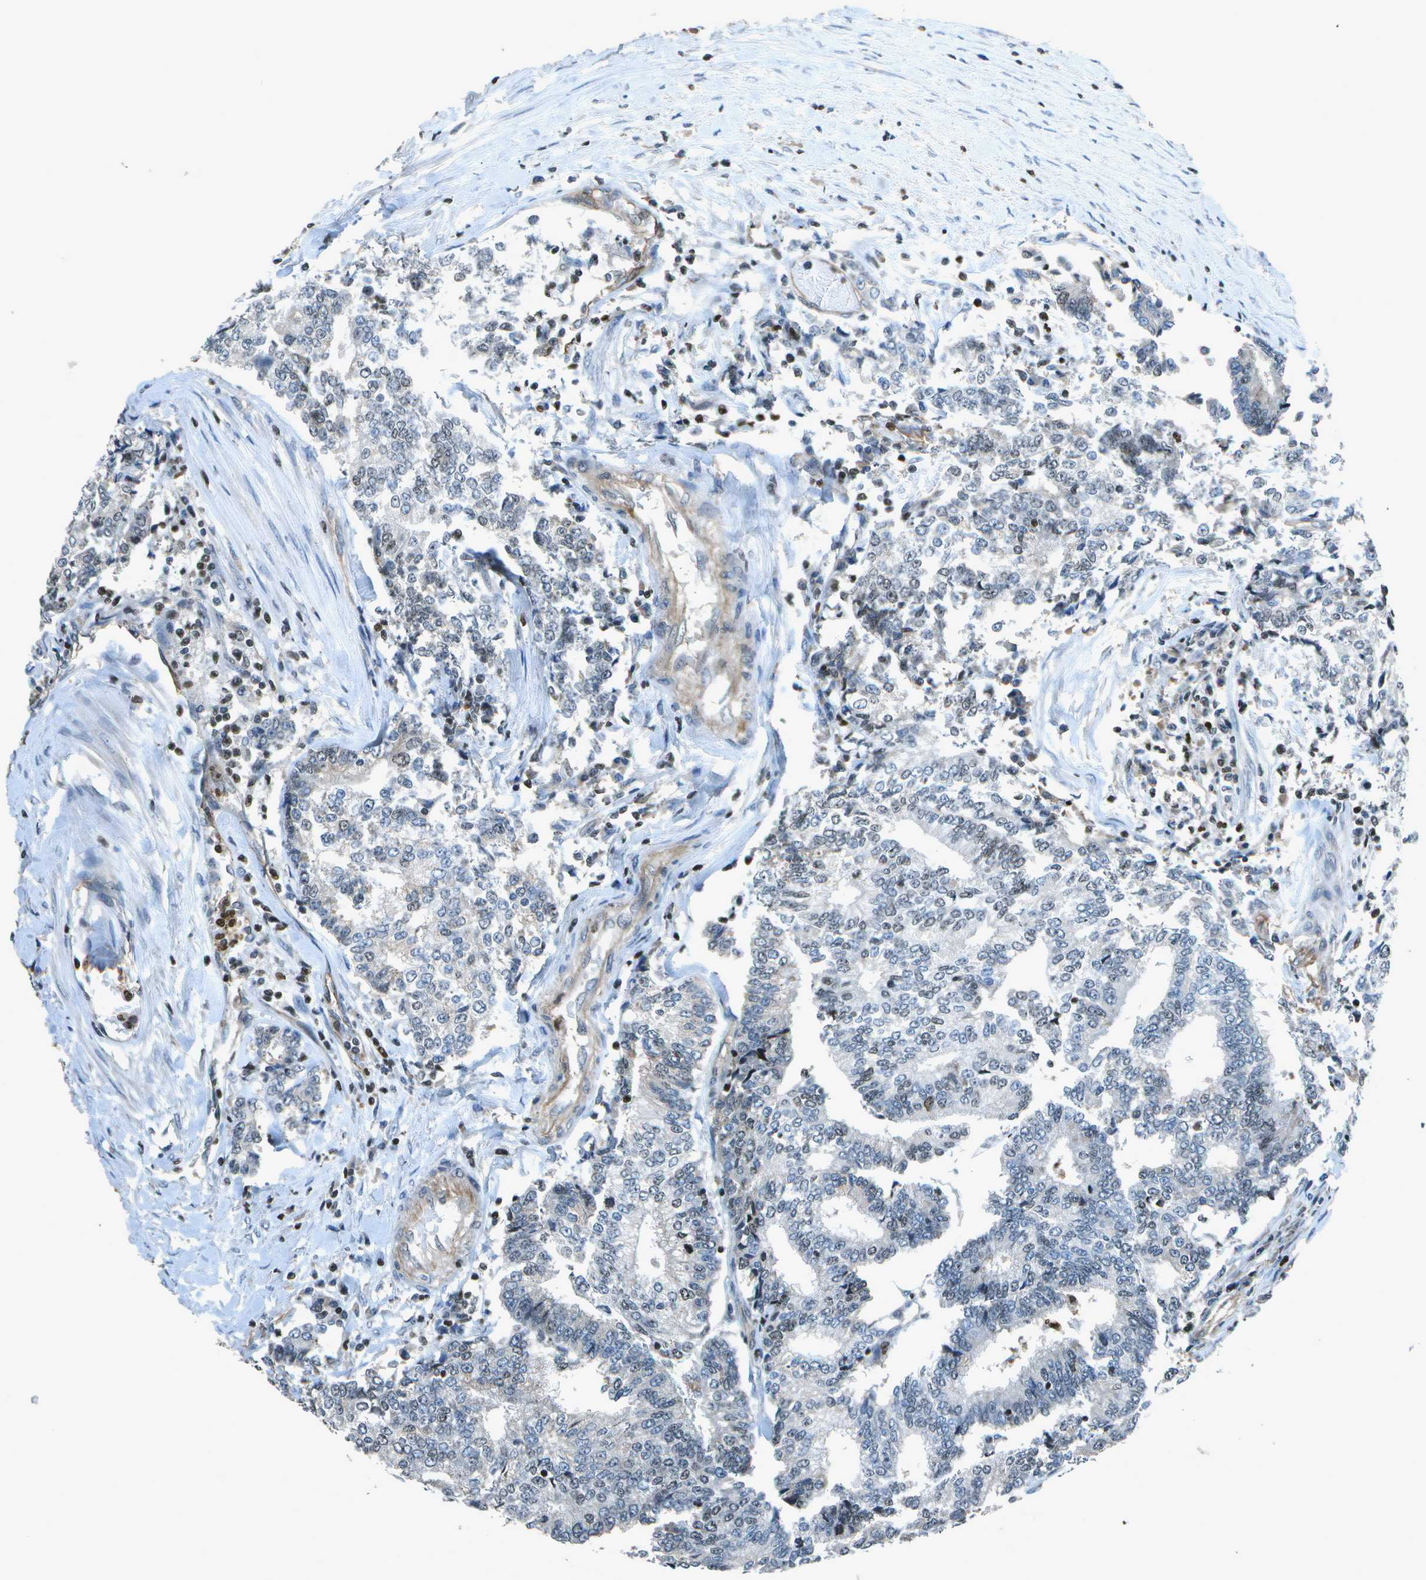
{"staining": {"intensity": "weak", "quantity": "<25%", "location": "nuclear"}, "tissue": "prostate cancer", "cell_type": "Tumor cells", "image_type": "cancer", "snomed": [{"axis": "morphology", "description": "Normal tissue, NOS"}, {"axis": "morphology", "description": "Adenocarcinoma, High grade"}, {"axis": "topography", "description": "Prostate"}, {"axis": "topography", "description": "Seminal veicle"}], "caption": "An immunohistochemistry (IHC) histopathology image of adenocarcinoma (high-grade) (prostate) is shown. There is no staining in tumor cells of adenocarcinoma (high-grade) (prostate).", "gene": "PDLIM1", "patient": {"sex": "male", "age": 55}}